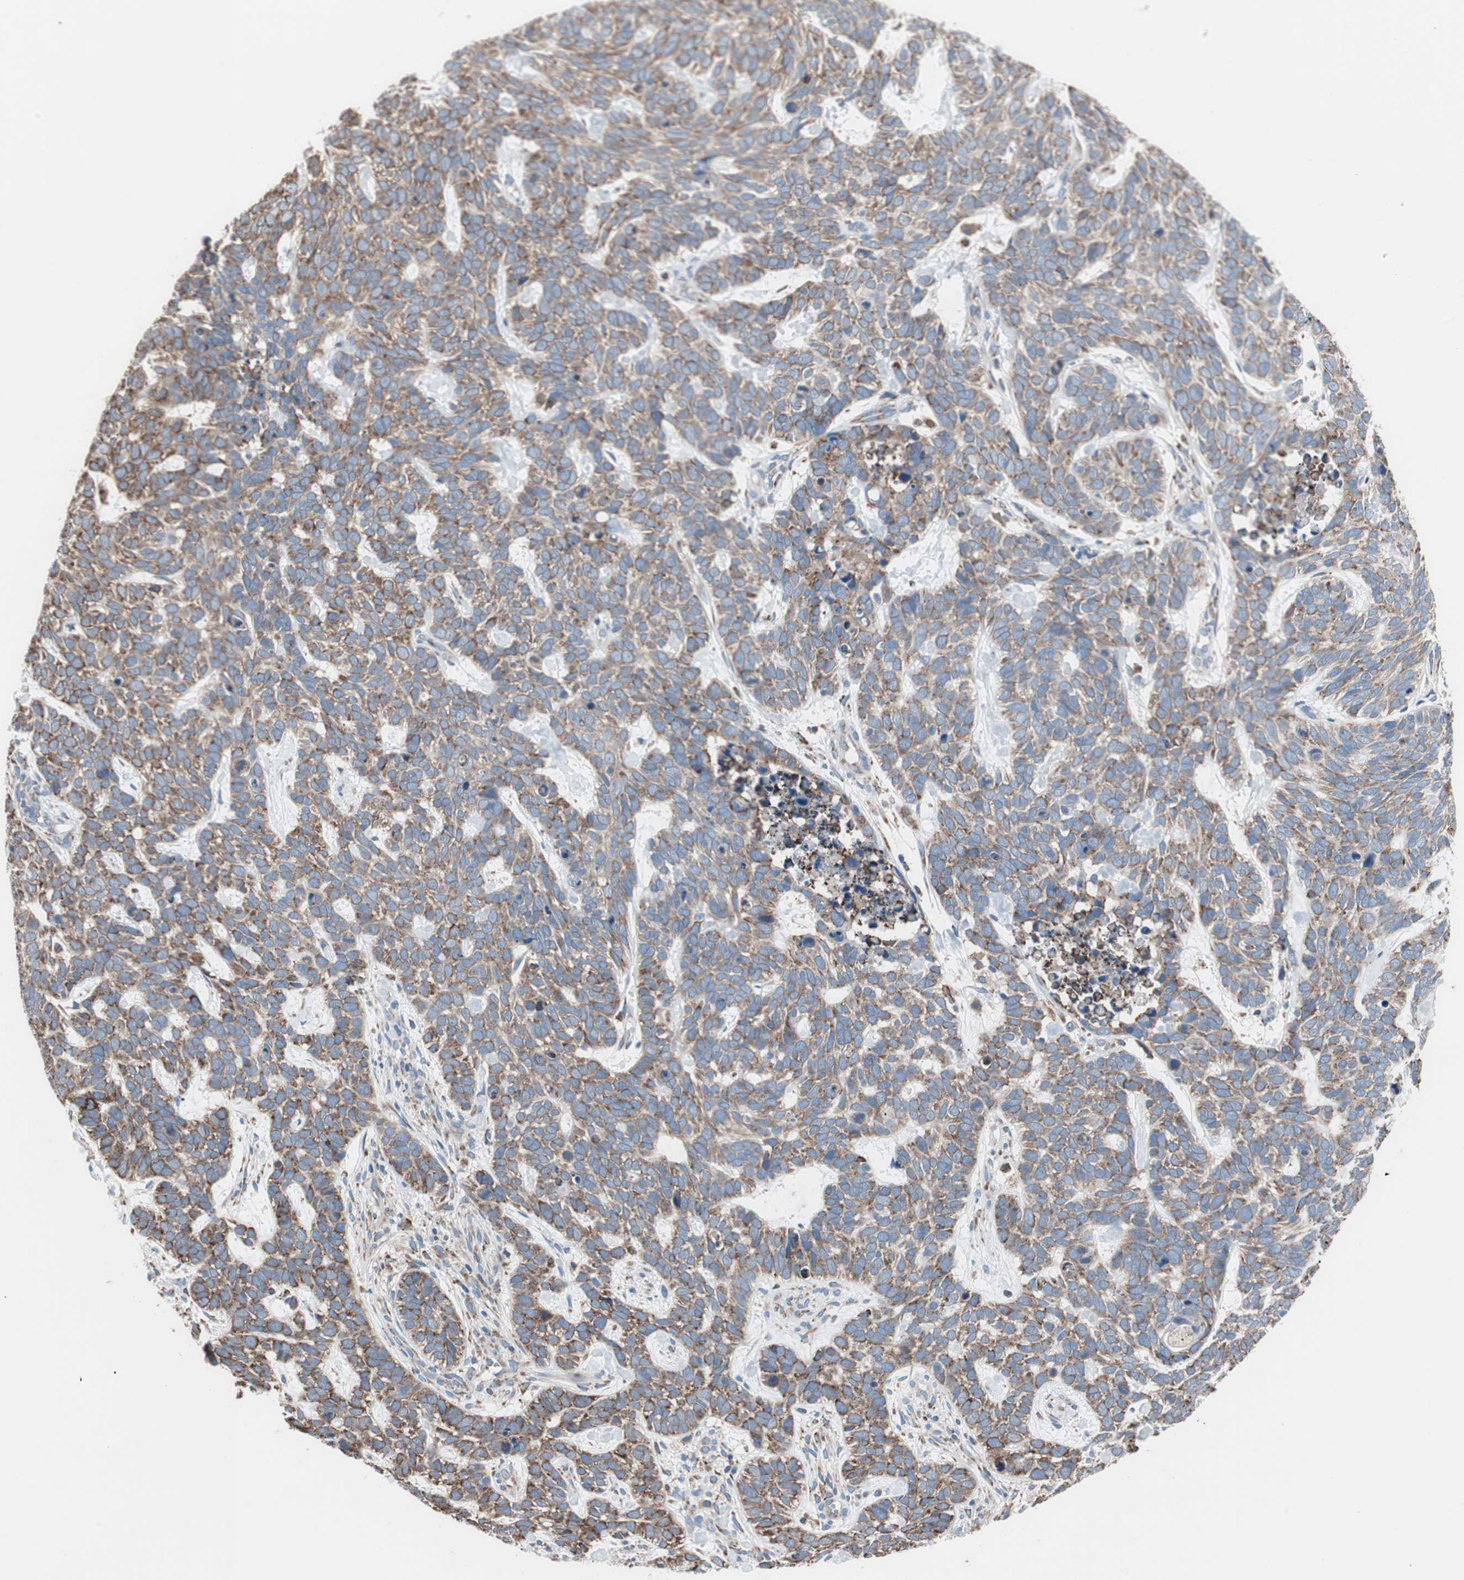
{"staining": {"intensity": "weak", "quantity": "25%-75%", "location": "cytoplasmic/membranous"}, "tissue": "skin cancer", "cell_type": "Tumor cells", "image_type": "cancer", "snomed": [{"axis": "morphology", "description": "Basal cell carcinoma"}, {"axis": "topography", "description": "Skin"}], "caption": "Immunohistochemical staining of skin cancer (basal cell carcinoma) demonstrates low levels of weak cytoplasmic/membranous protein staining in approximately 25%-75% of tumor cells.", "gene": "SLC27A4", "patient": {"sex": "male", "age": 87}}